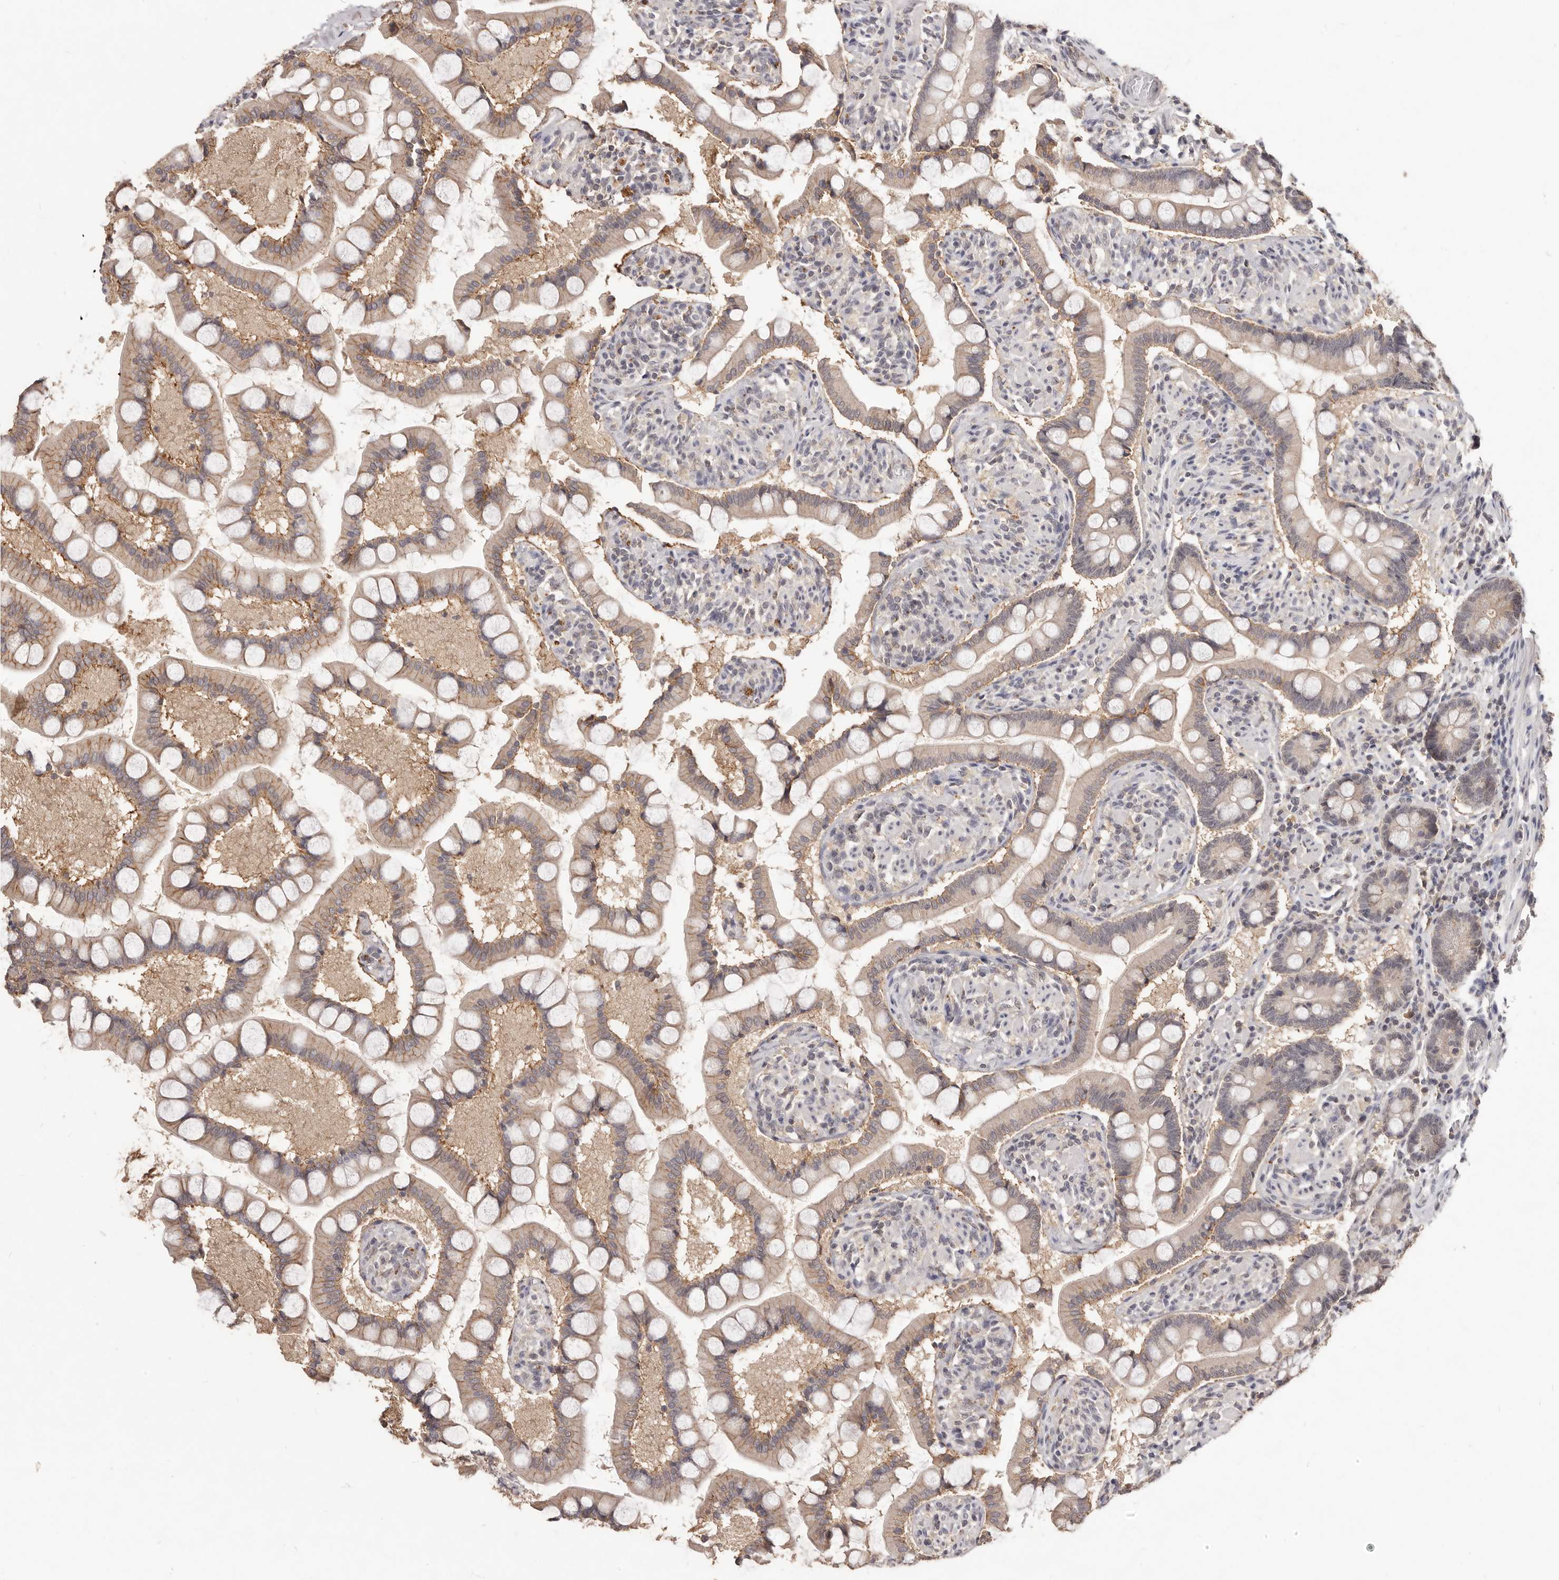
{"staining": {"intensity": "moderate", "quantity": ">75%", "location": "cytoplasmic/membranous"}, "tissue": "small intestine", "cell_type": "Glandular cells", "image_type": "normal", "snomed": [{"axis": "morphology", "description": "Normal tissue, NOS"}, {"axis": "topography", "description": "Small intestine"}], "caption": "Immunohistochemistry (DAB) staining of normal small intestine shows moderate cytoplasmic/membranous protein staining in about >75% of glandular cells. The protein of interest is stained brown, and the nuclei are stained in blue (DAB IHC with brightfield microscopy, high magnification).", "gene": "TSPAN13", "patient": {"sex": "male", "age": 41}}